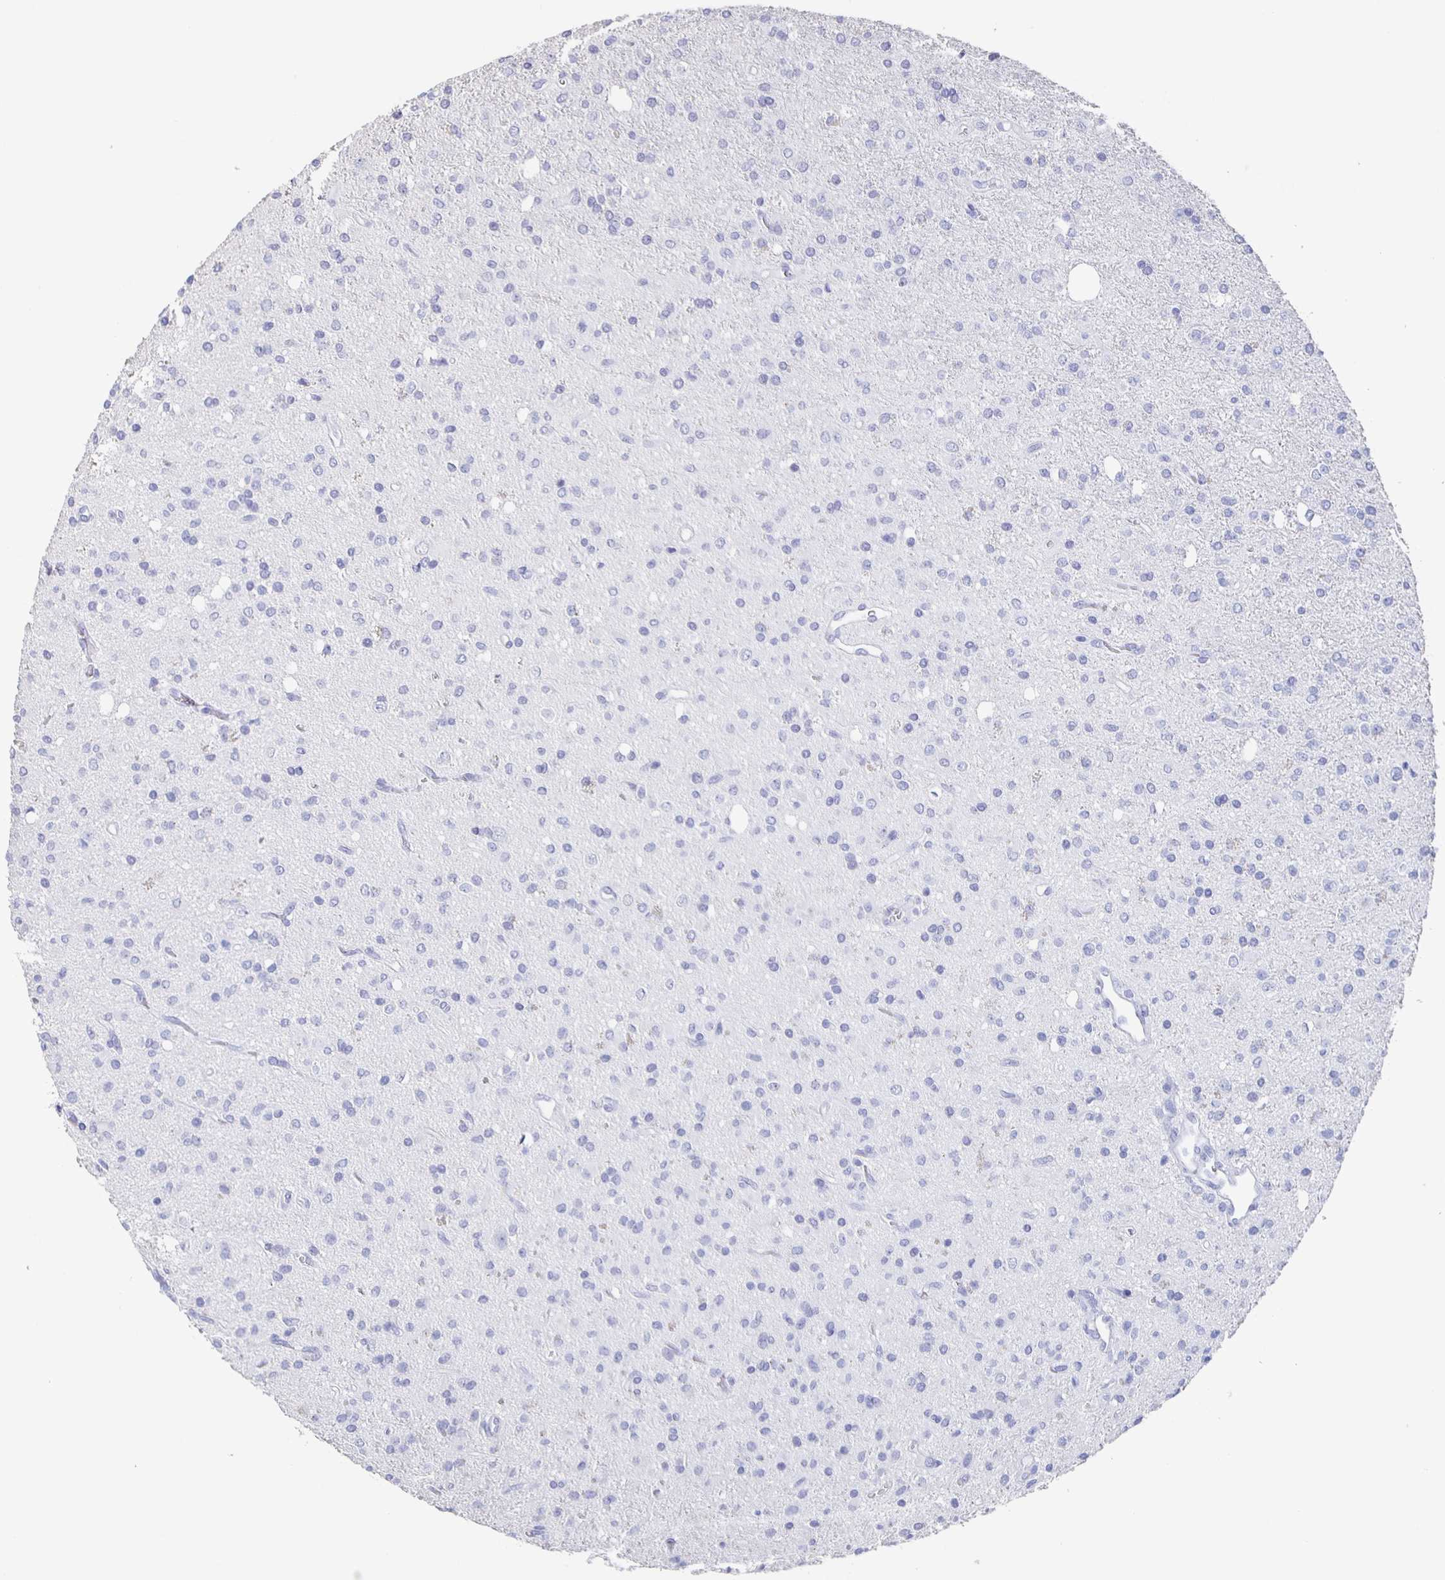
{"staining": {"intensity": "negative", "quantity": "none", "location": "none"}, "tissue": "glioma", "cell_type": "Tumor cells", "image_type": "cancer", "snomed": [{"axis": "morphology", "description": "Glioma, malignant, Low grade"}, {"axis": "topography", "description": "Brain"}], "caption": "Tumor cells show no significant protein staining in glioma.", "gene": "SLC34A2", "patient": {"sex": "female", "age": 33}}